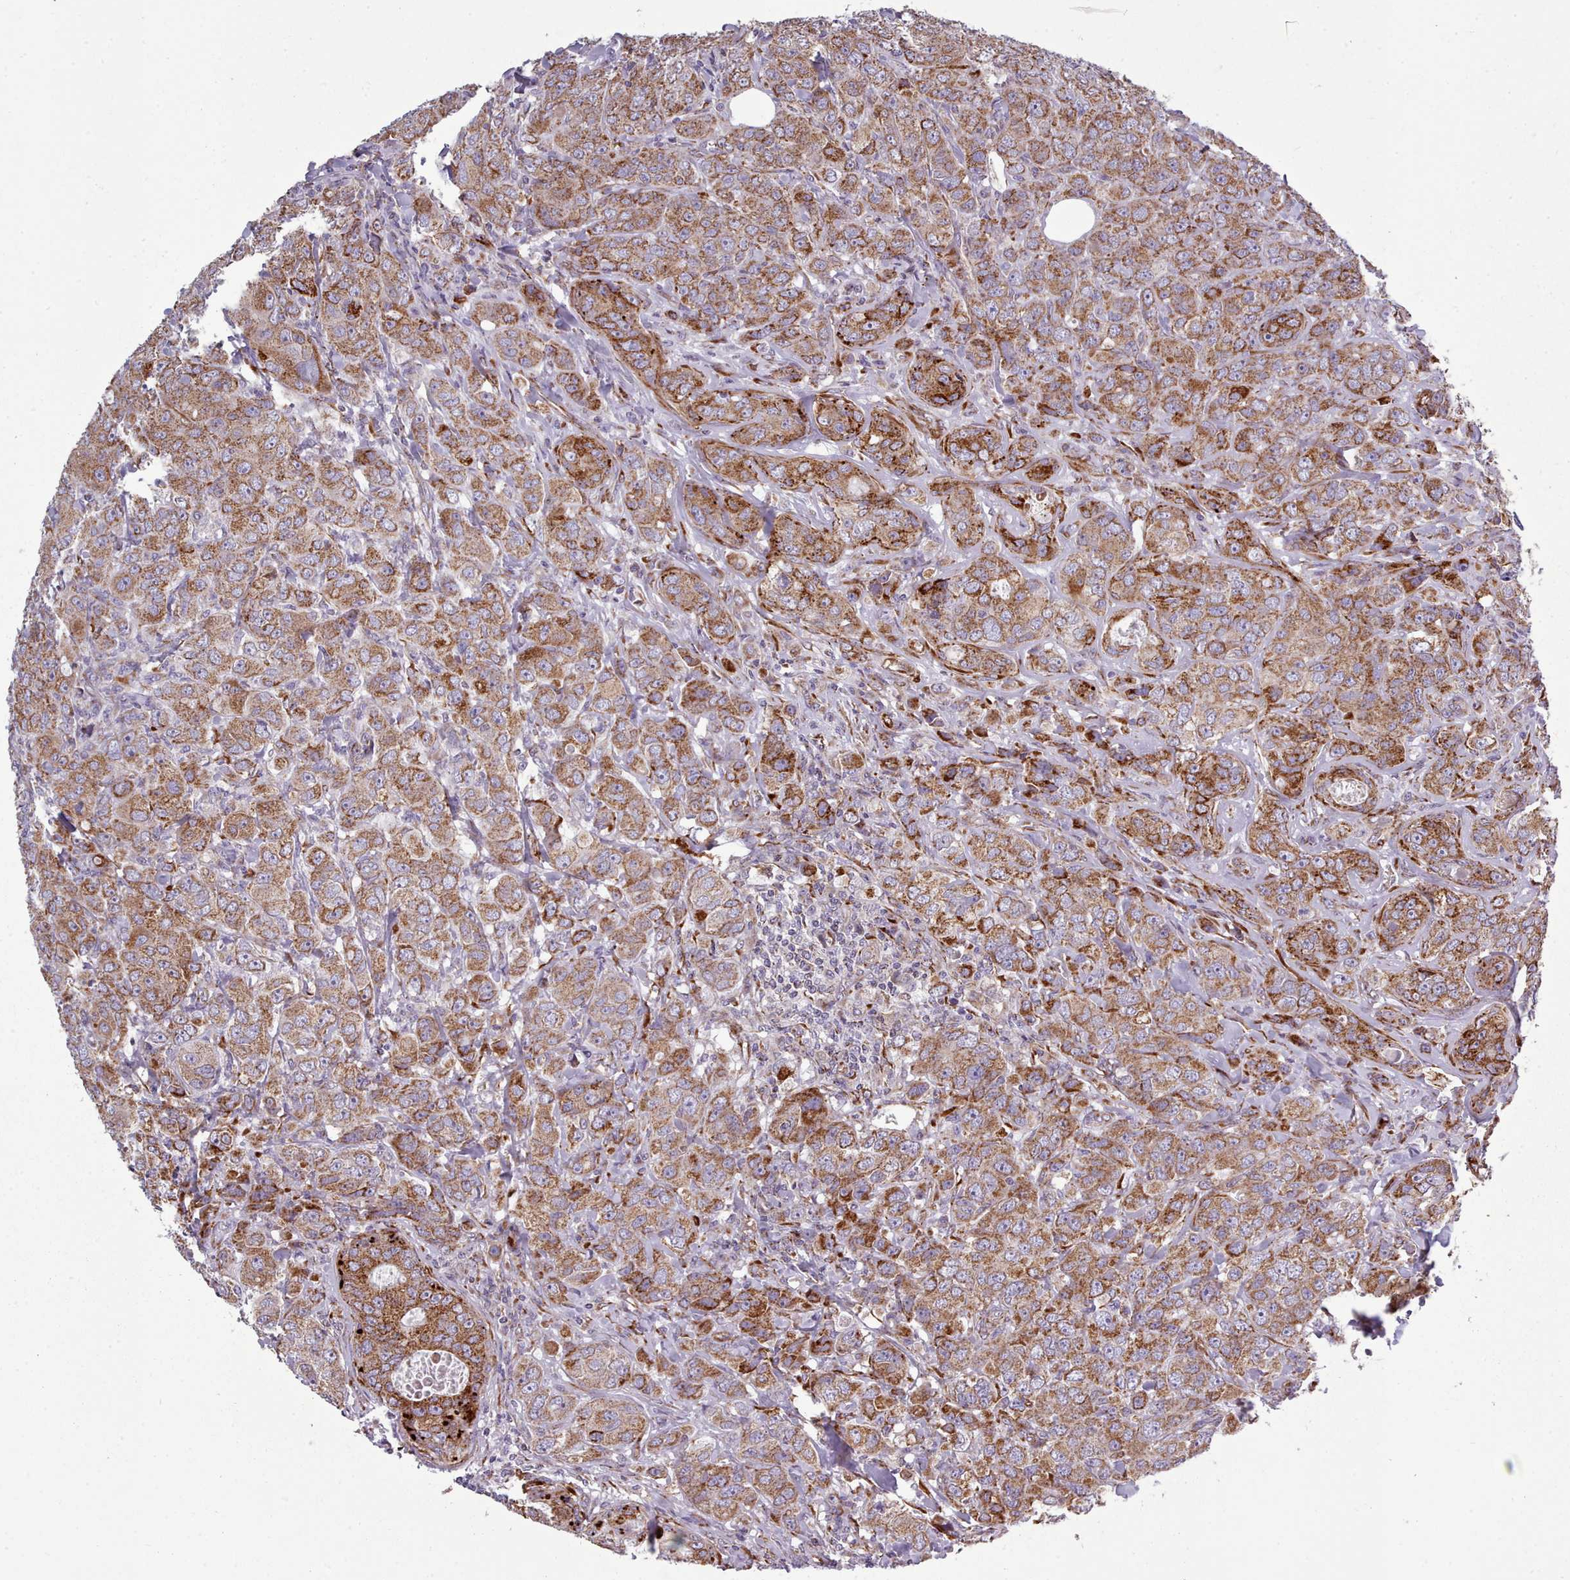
{"staining": {"intensity": "moderate", "quantity": ">75%", "location": "cytoplasmic/membranous"}, "tissue": "breast cancer", "cell_type": "Tumor cells", "image_type": "cancer", "snomed": [{"axis": "morphology", "description": "Duct carcinoma"}, {"axis": "topography", "description": "Breast"}], "caption": "Immunohistochemical staining of human breast cancer reveals medium levels of moderate cytoplasmic/membranous protein expression in approximately >75% of tumor cells.", "gene": "FKBP10", "patient": {"sex": "female", "age": 43}}